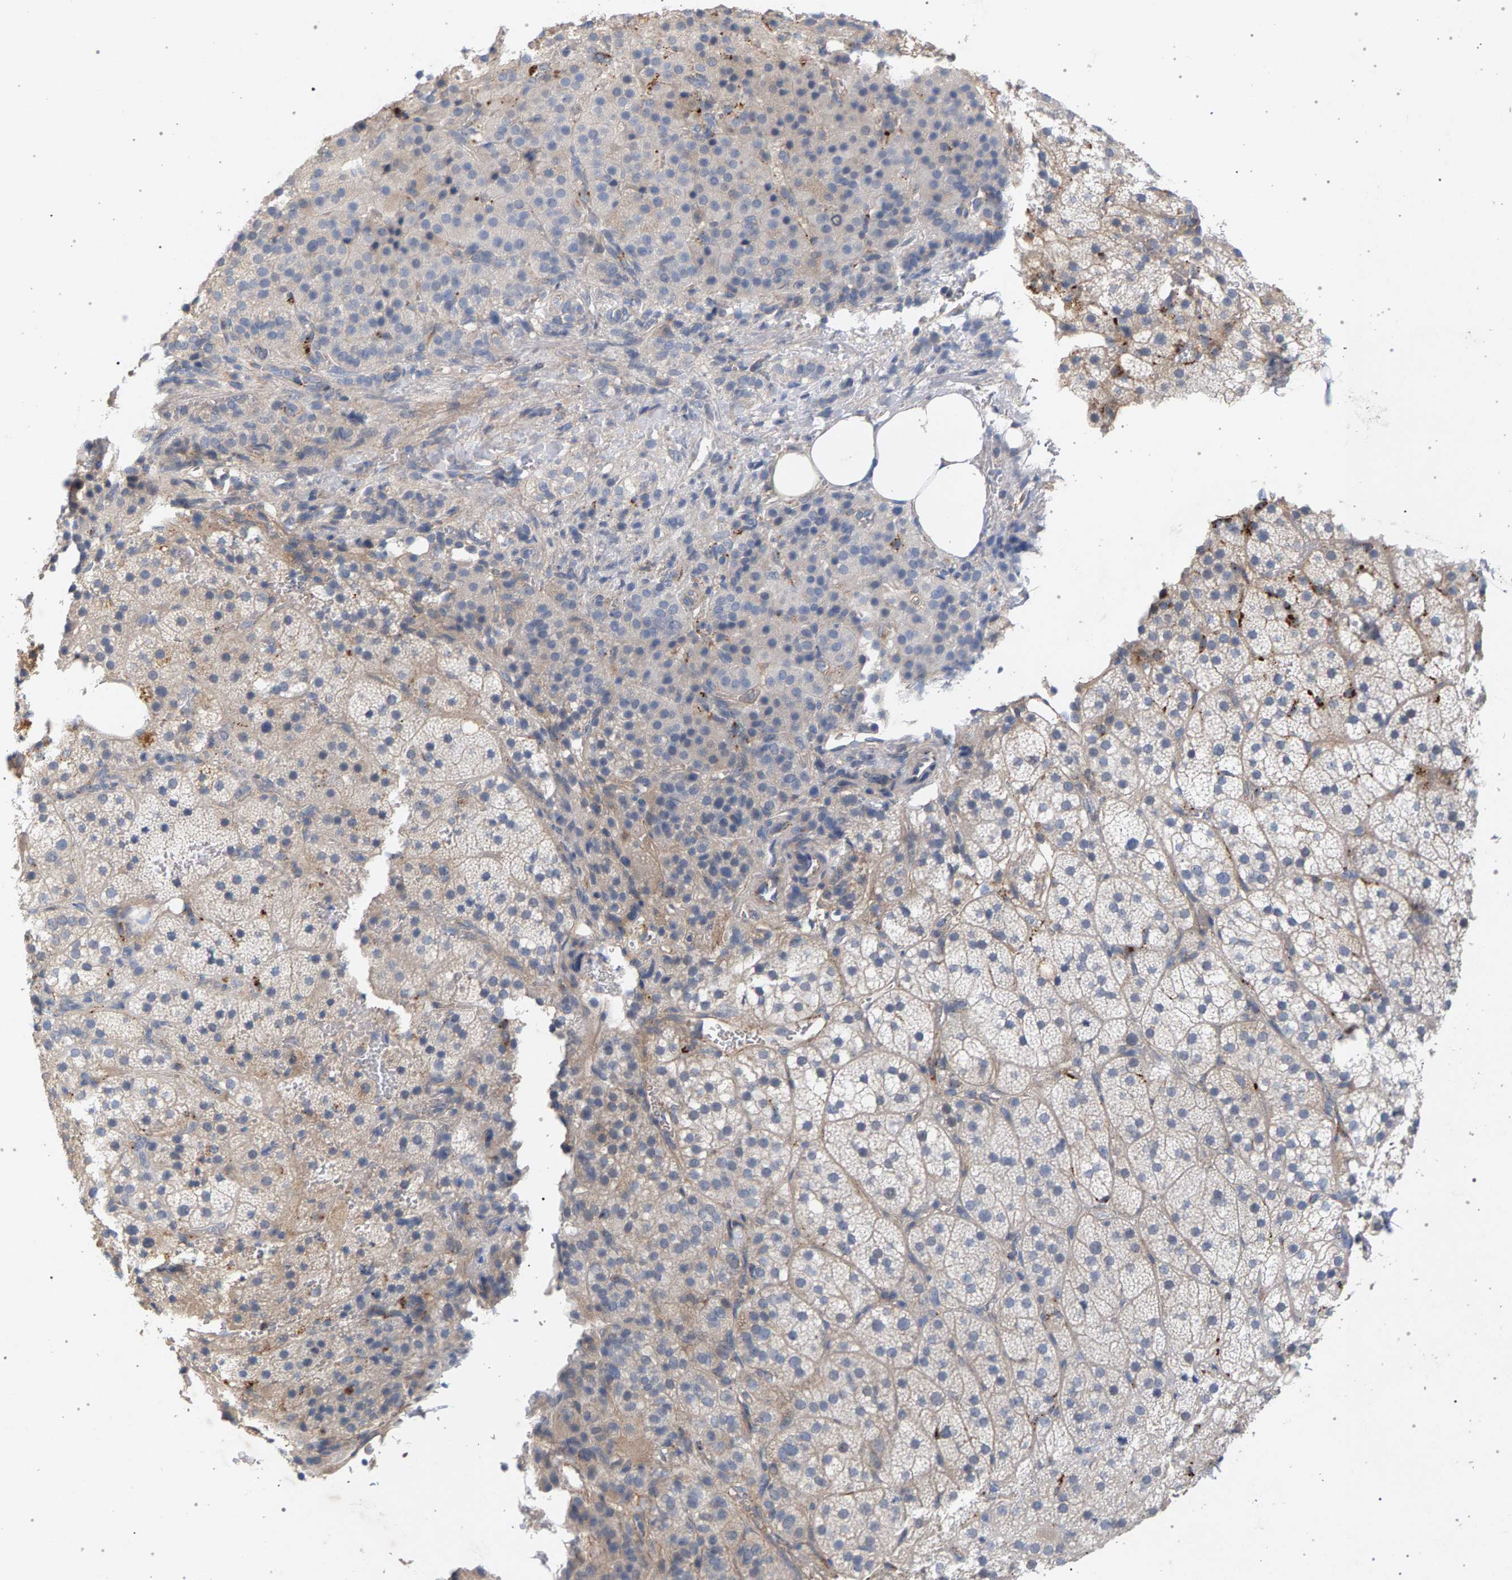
{"staining": {"intensity": "moderate", "quantity": "<25%", "location": "cytoplasmic/membranous"}, "tissue": "adrenal gland", "cell_type": "Glandular cells", "image_type": "normal", "snomed": [{"axis": "morphology", "description": "Normal tissue, NOS"}, {"axis": "topography", "description": "Adrenal gland"}], "caption": "Glandular cells show low levels of moderate cytoplasmic/membranous positivity in approximately <25% of cells in benign human adrenal gland.", "gene": "MAMDC2", "patient": {"sex": "female", "age": 59}}